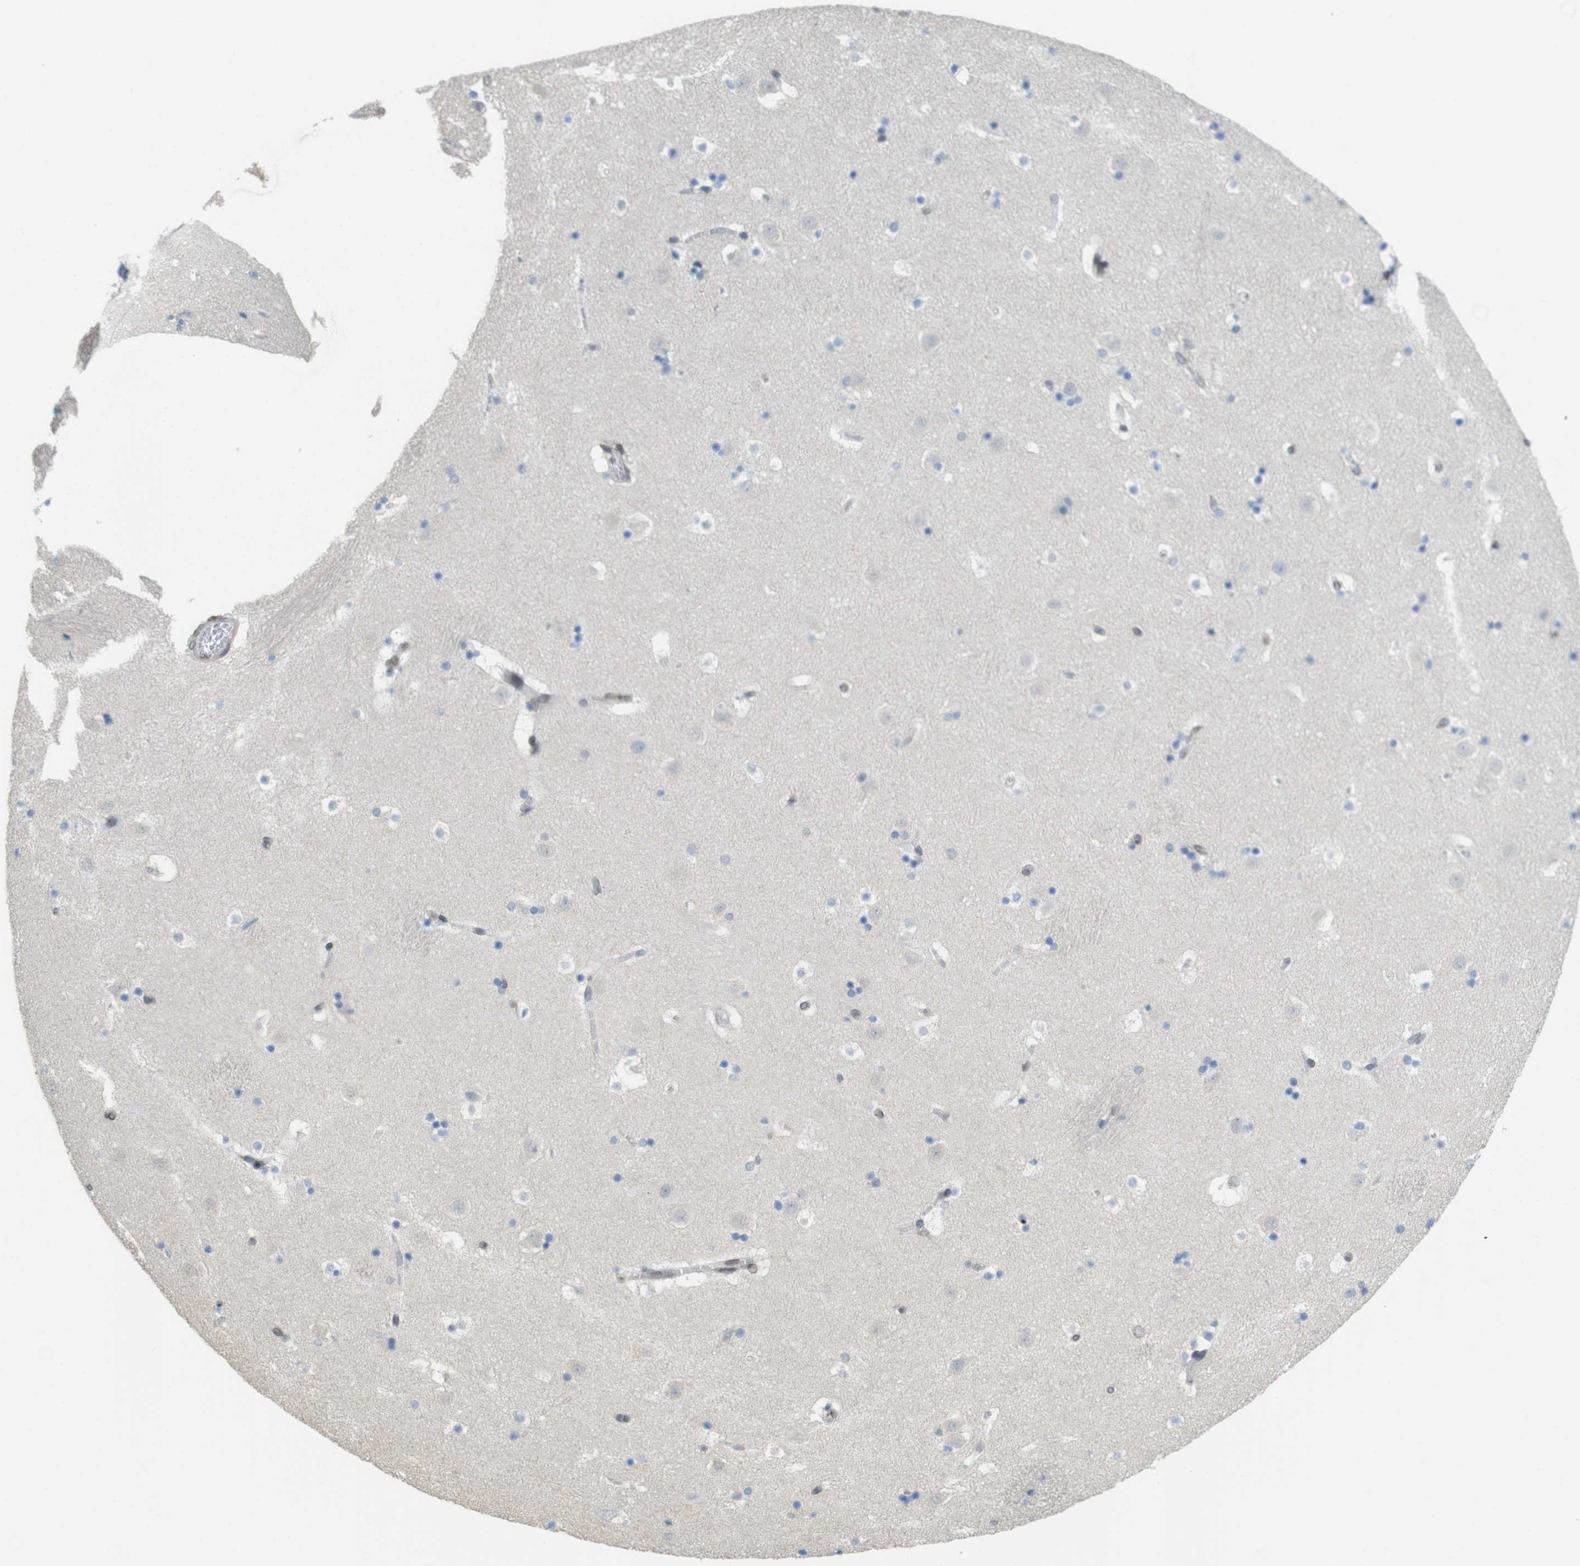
{"staining": {"intensity": "weak", "quantity": "<25%", "location": "cytoplasmic/membranous,nuclear"}, "tissue": "caudate", "cell_type": "Glial cells", "image_type": "normal", "snomed": [{"axis": "morphology", "description": "Normal tissue, NOS"}, {"axis": "topography", "description": "Lateral ventricle wall"}], "caption": "Immunohistochemistry histopathology image of benign caudate: human caudate stained with DAB (3,3'-diaminobenzidine) demonstrates no significant protein staining in glial cells. (DAB IHC, high magnification).", "gene": "ARL6IP6", "patient": {"sex": "male", "age": 45}}